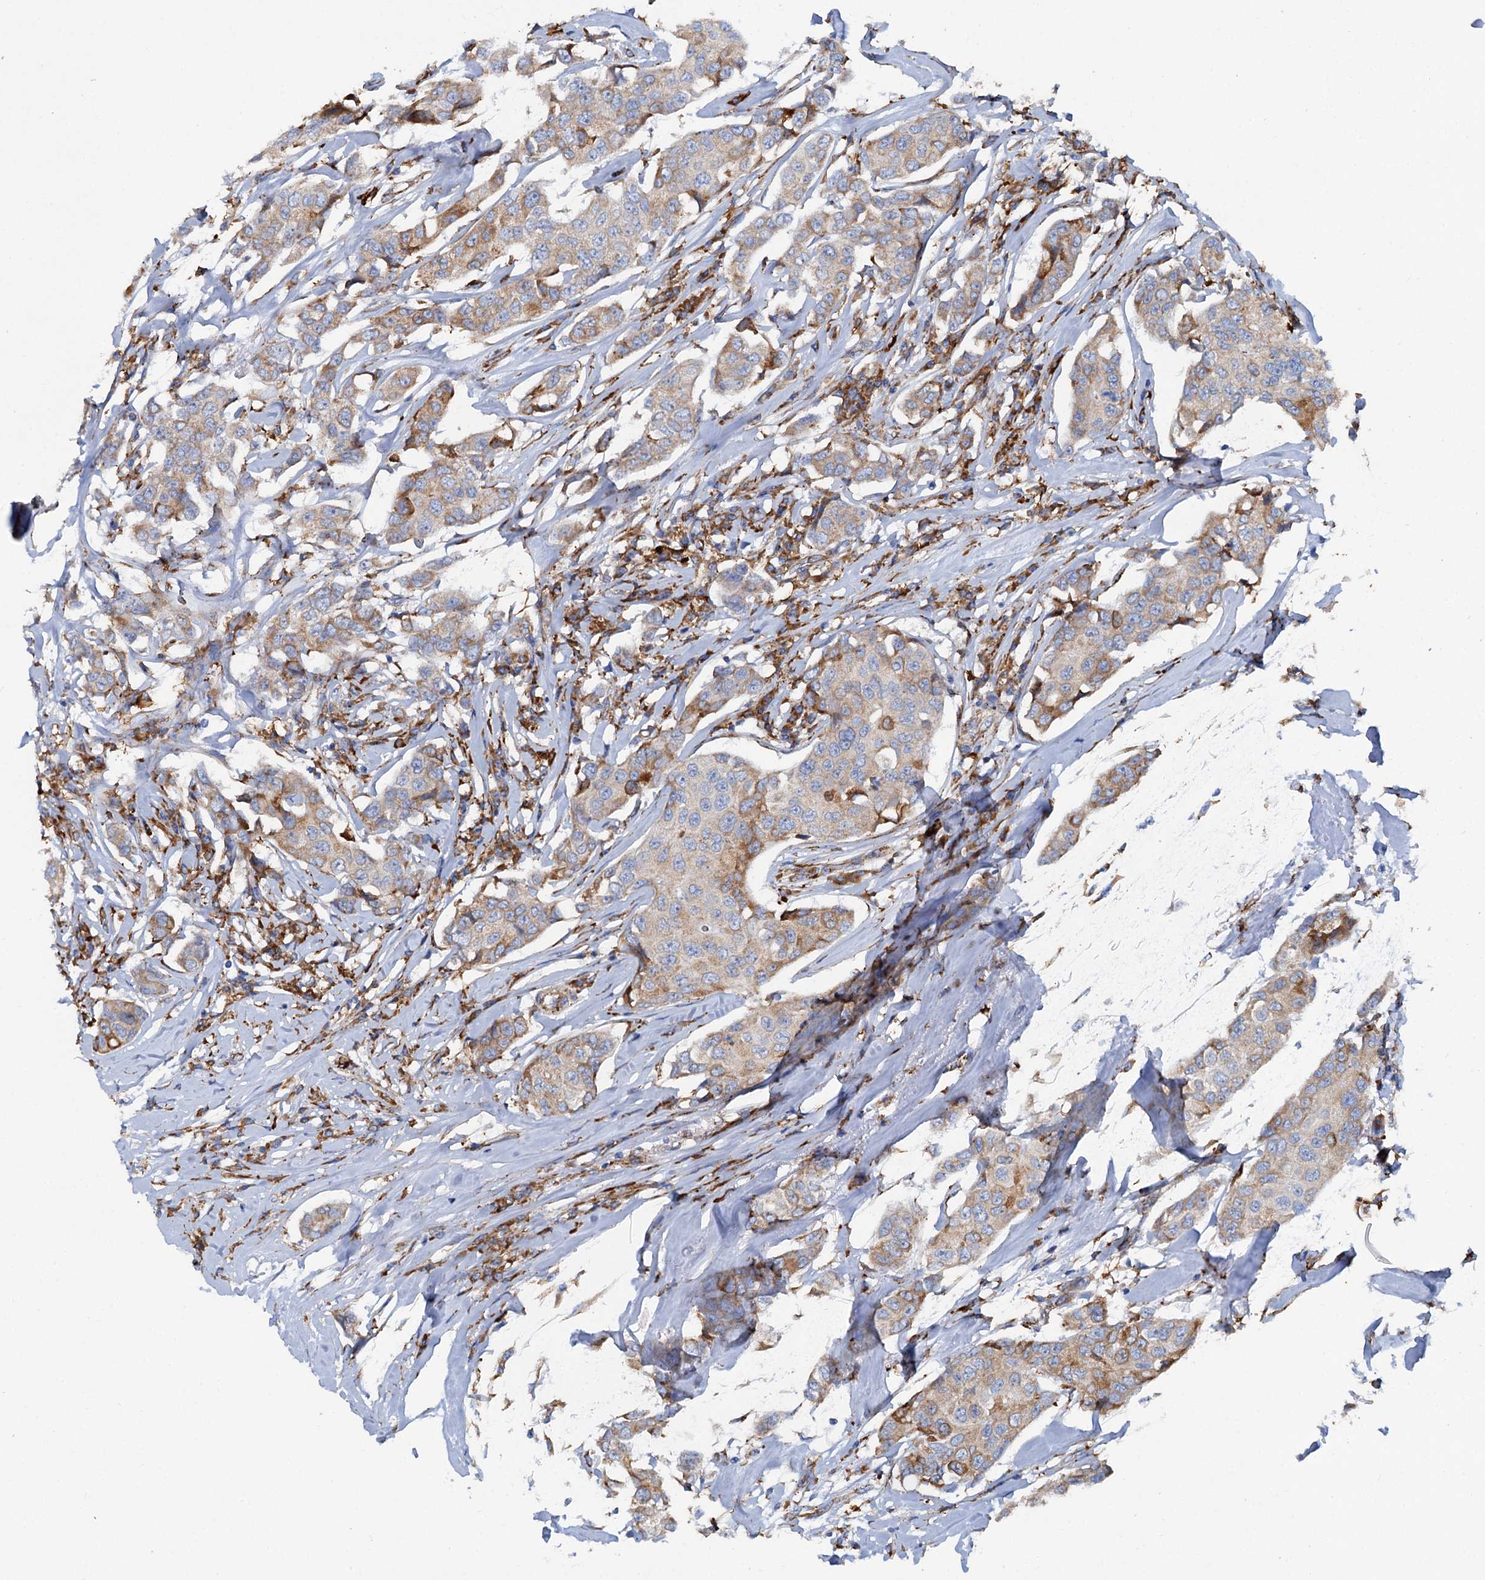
{"staining": {"intensity": "moderate", "quantity": ">75%", "location": "cytoplasmic/membranous"}, "tissue": "breast cancer", "cell_type": "Tumor cells", "image_type": "cancer", "snomed": [{"axis": "morphology", "description": "Duct carcinoma"}, {"axis": "topography", "description": "Breast"}], "caption": "Moderate cytoplasmic/membranous positivity for a protein is seen in approximately >75% of tumor cells of breast intraductal carcinoma using immunohistochemistry (IHC).", "gene": "SHE", "patient": {"sex": "female", "age": 80}}